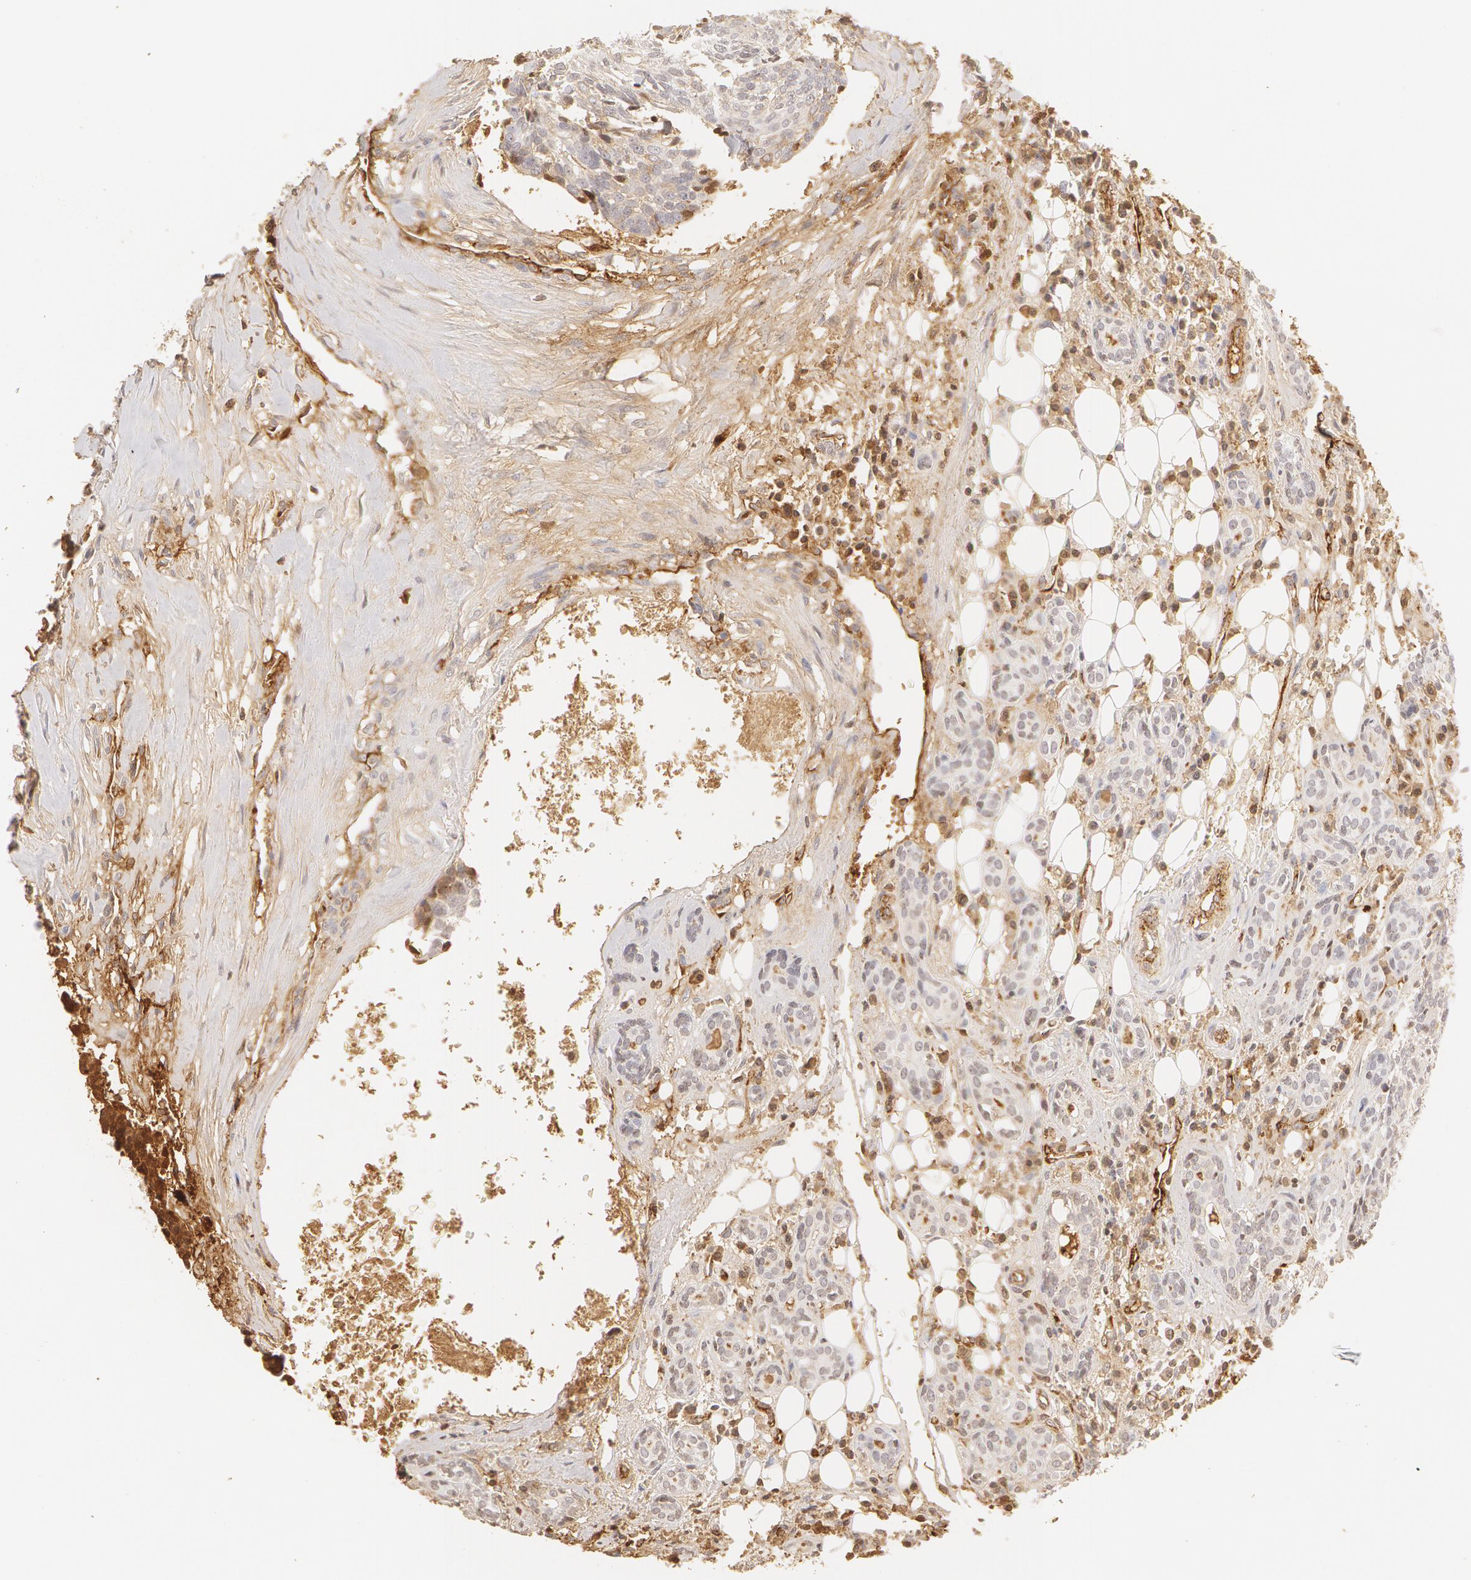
{"staining": {"intensity": "negative", "quantity": "none", "location": "none"}, "tissue": "head and neck cancer", "cell_type": "Tumor cells", "image_type": "cancer", "snomed": [{"axis": "morphology", "description": "Squamous cell carcinoma, NOS"}, {"axis": "topography", "description": "Salivary gland"}, {"axis": "topography", "description": "Head-Neck"}], "caption": "High magnification brightfield microscopy of head and neck cancer stained with DAB (brown) and counterstained with hematoxylin (blue): tumor cells show no significant staining. (DAB immunohistochemistry, high magnification).", "gene": "VWF", "patient": {"sex": "male", "age": 70}}